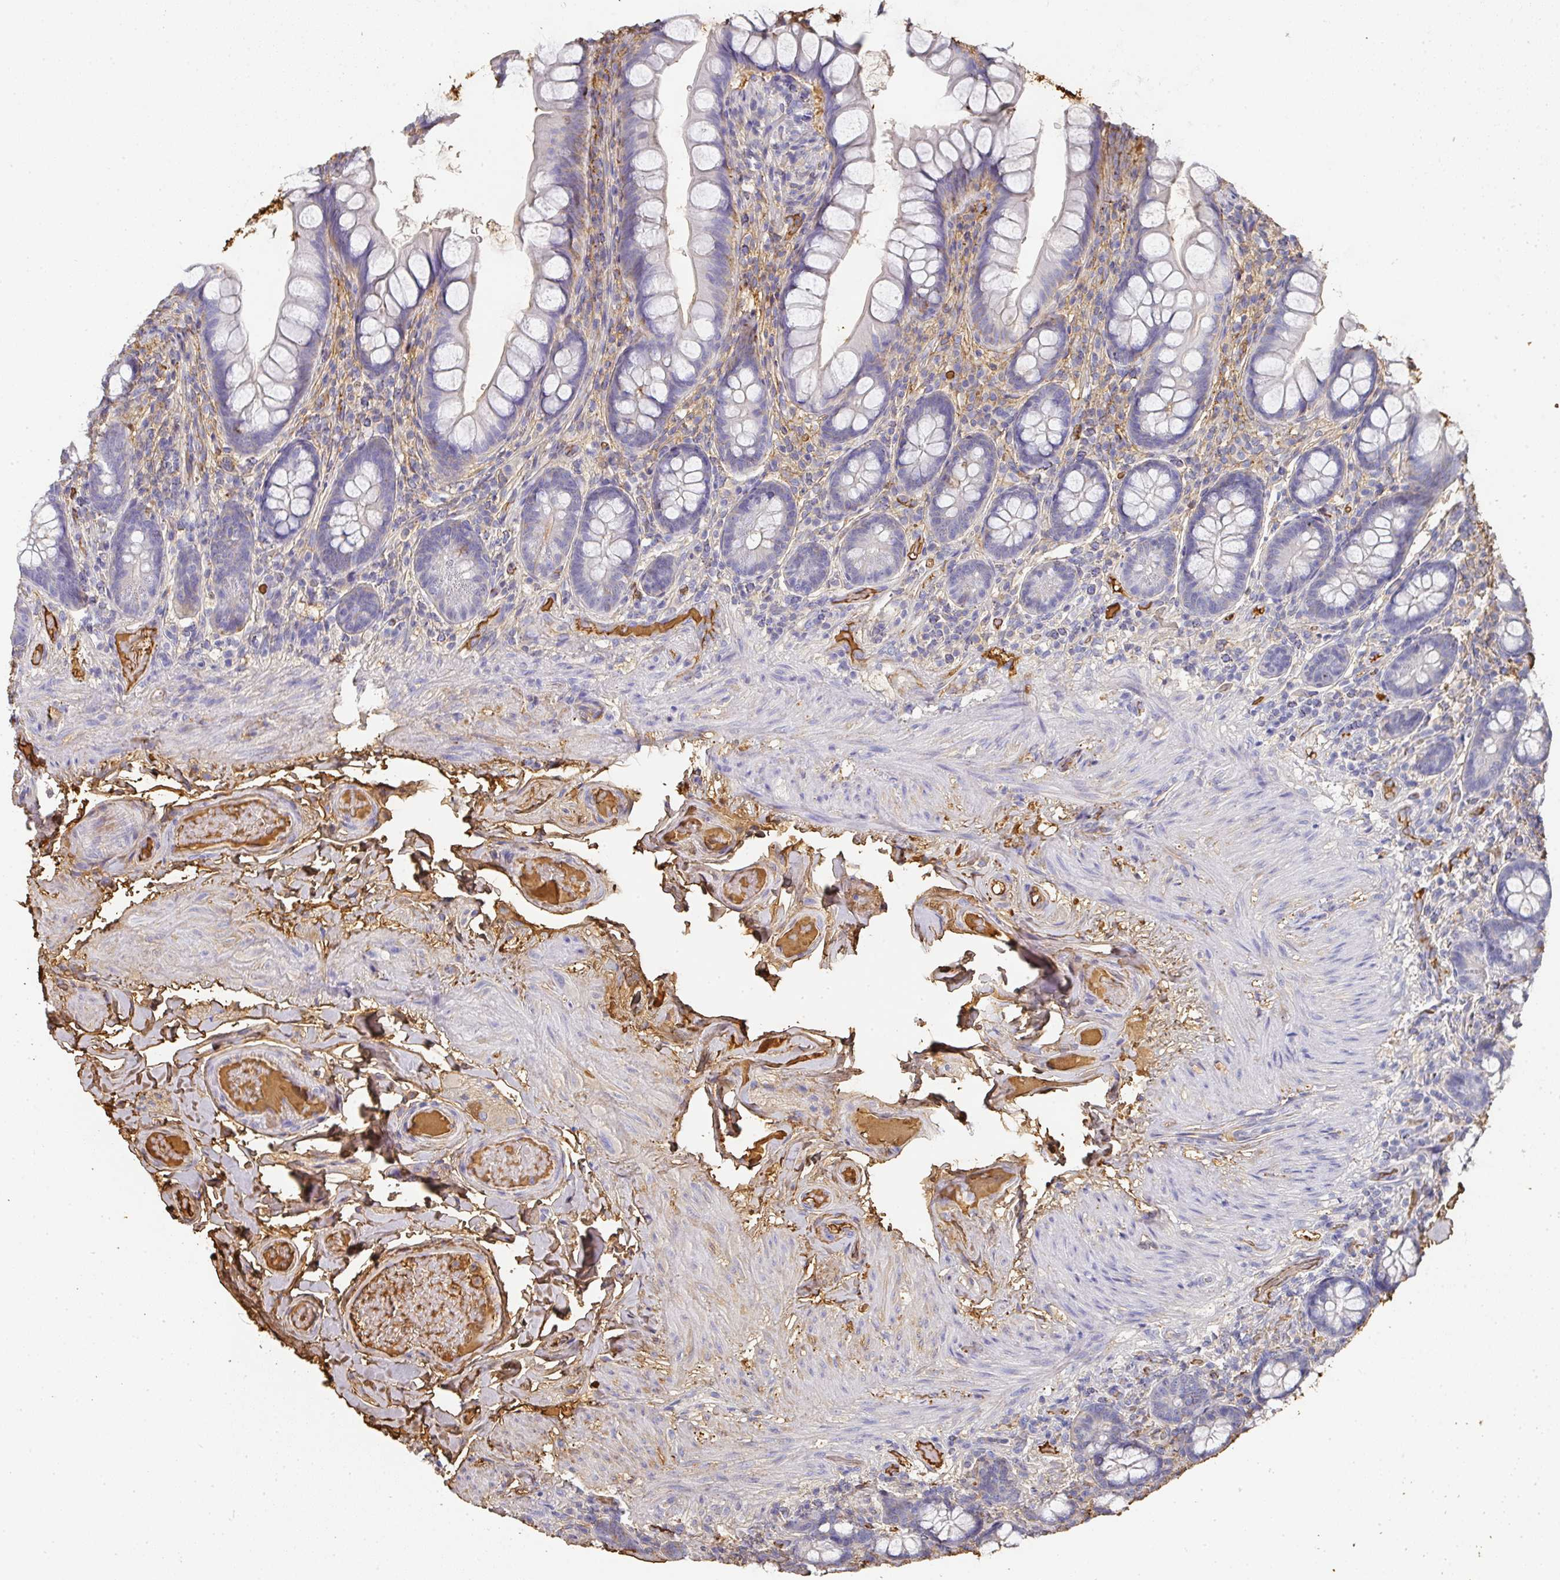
{"staining": {"intensity": "strong", "quantity": "<25%", "location": "cytoplasmic/membranous"}, "tissue": "small intestine", "cell_type": "Glandular cells", "image_type": "normal", "snomed": [{"axis": "morphology", "description": "Normal tissue, NOS"}, {"axis": "topography", "description": "Small intestine"}], "caption": "A high-resolution histopathology image shows immunohistochemistry (IHC) staining of normal small intestine, which demonstrates strong cytoplasmic/membranous expression in approximately <25% of glandular cells.", "gene": "ALB", "patient": {"sex": "male", "age": 70}}